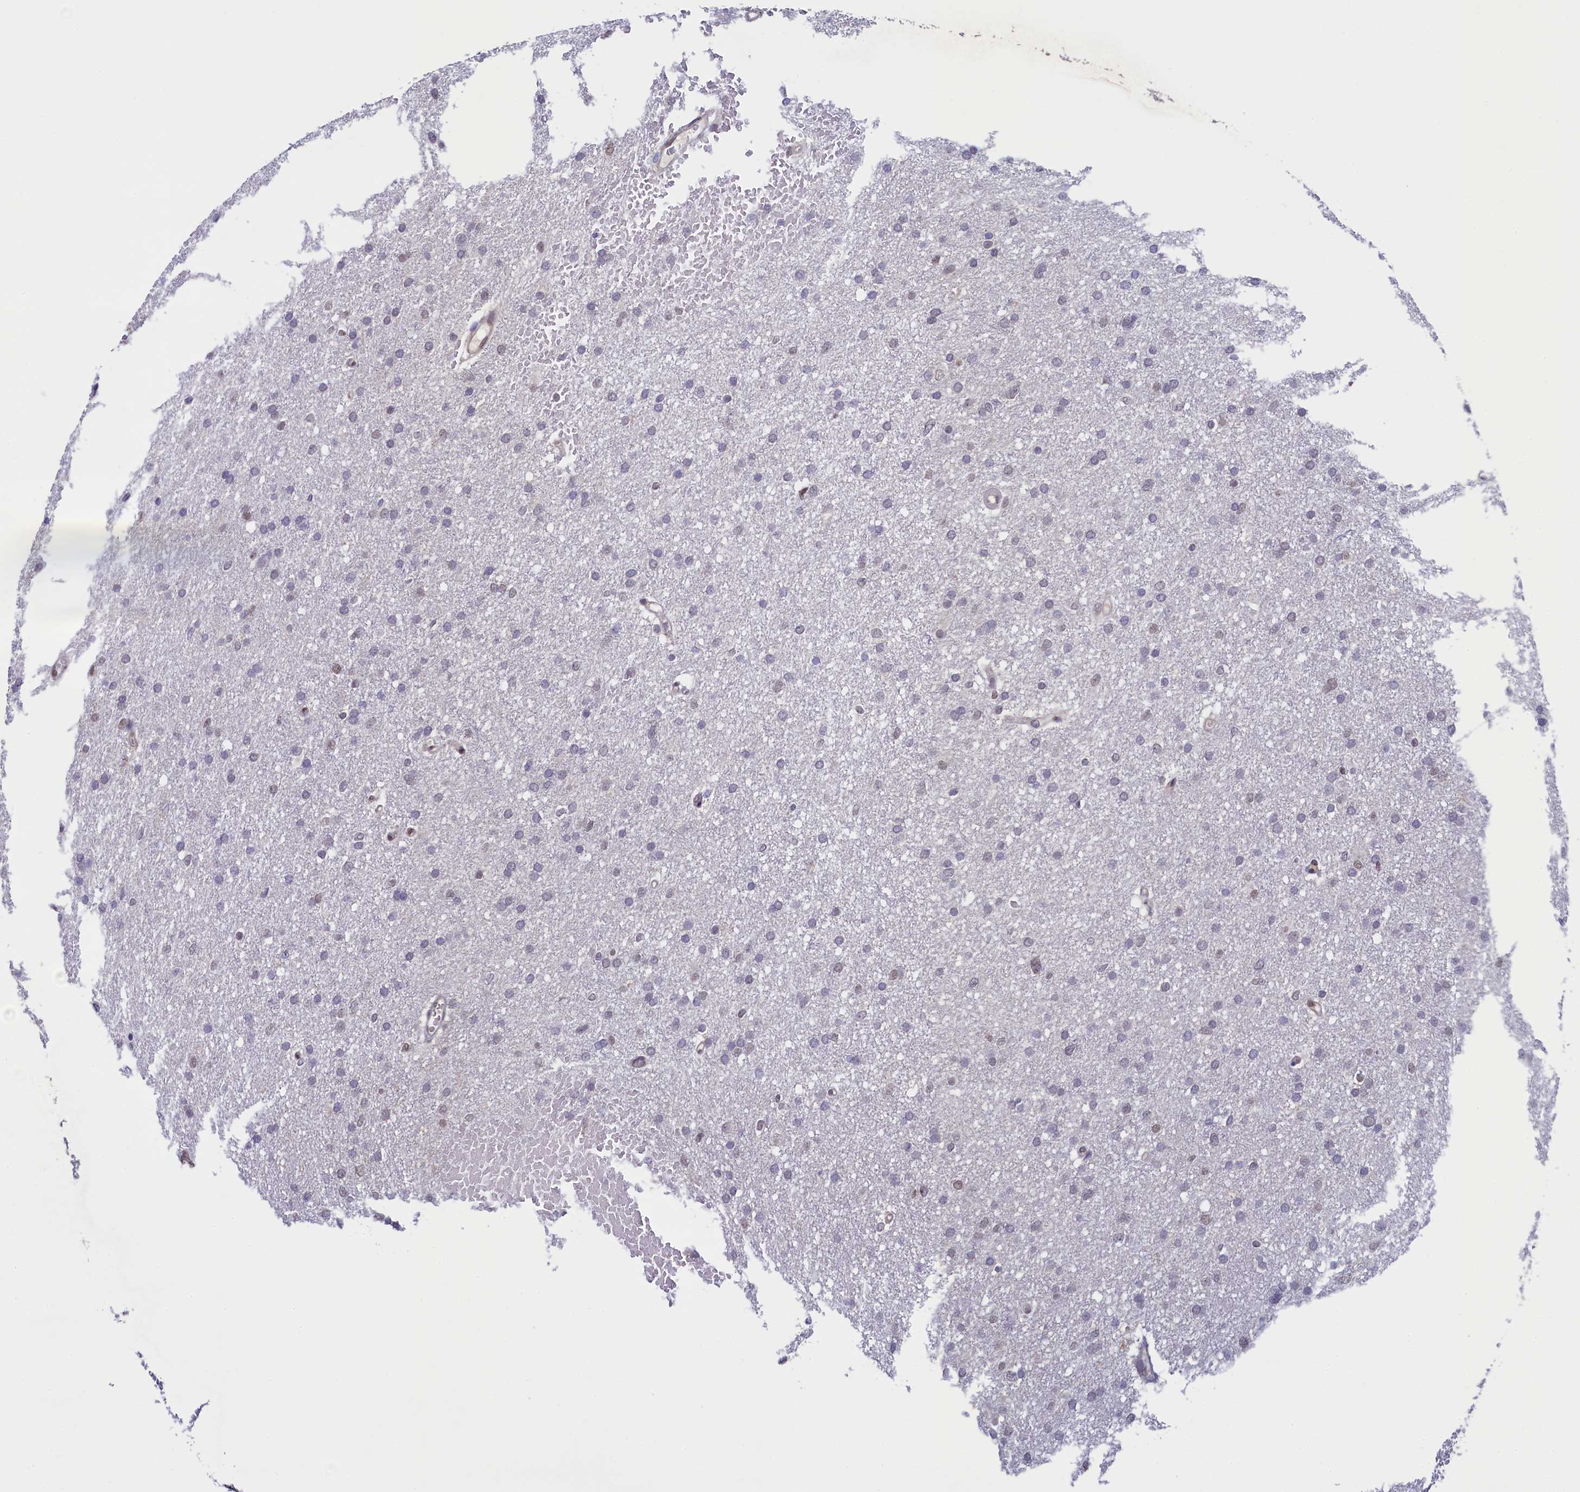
{"staining": {"intensity": "negative", "quantity": "none", "location": "none"}, "tissue": "glioma", "cell_type": "Tumor cells", "image_type": "cancer", "snomed": [{"axis": "morphology", "description": "Glioma, malignant, High grade"}, {"axis": "topography", "description": "Cerebral cortex"}], "caption": "A photomicrograph of human malignant high-grade glioma is negative for staining in tumor cells. (DAB (3,3'-diaminobenzidine) IHC with hematoxylin counter stain).", "gene": "FLYWCH2", "patient": {"sex": "female", "age": 36}}